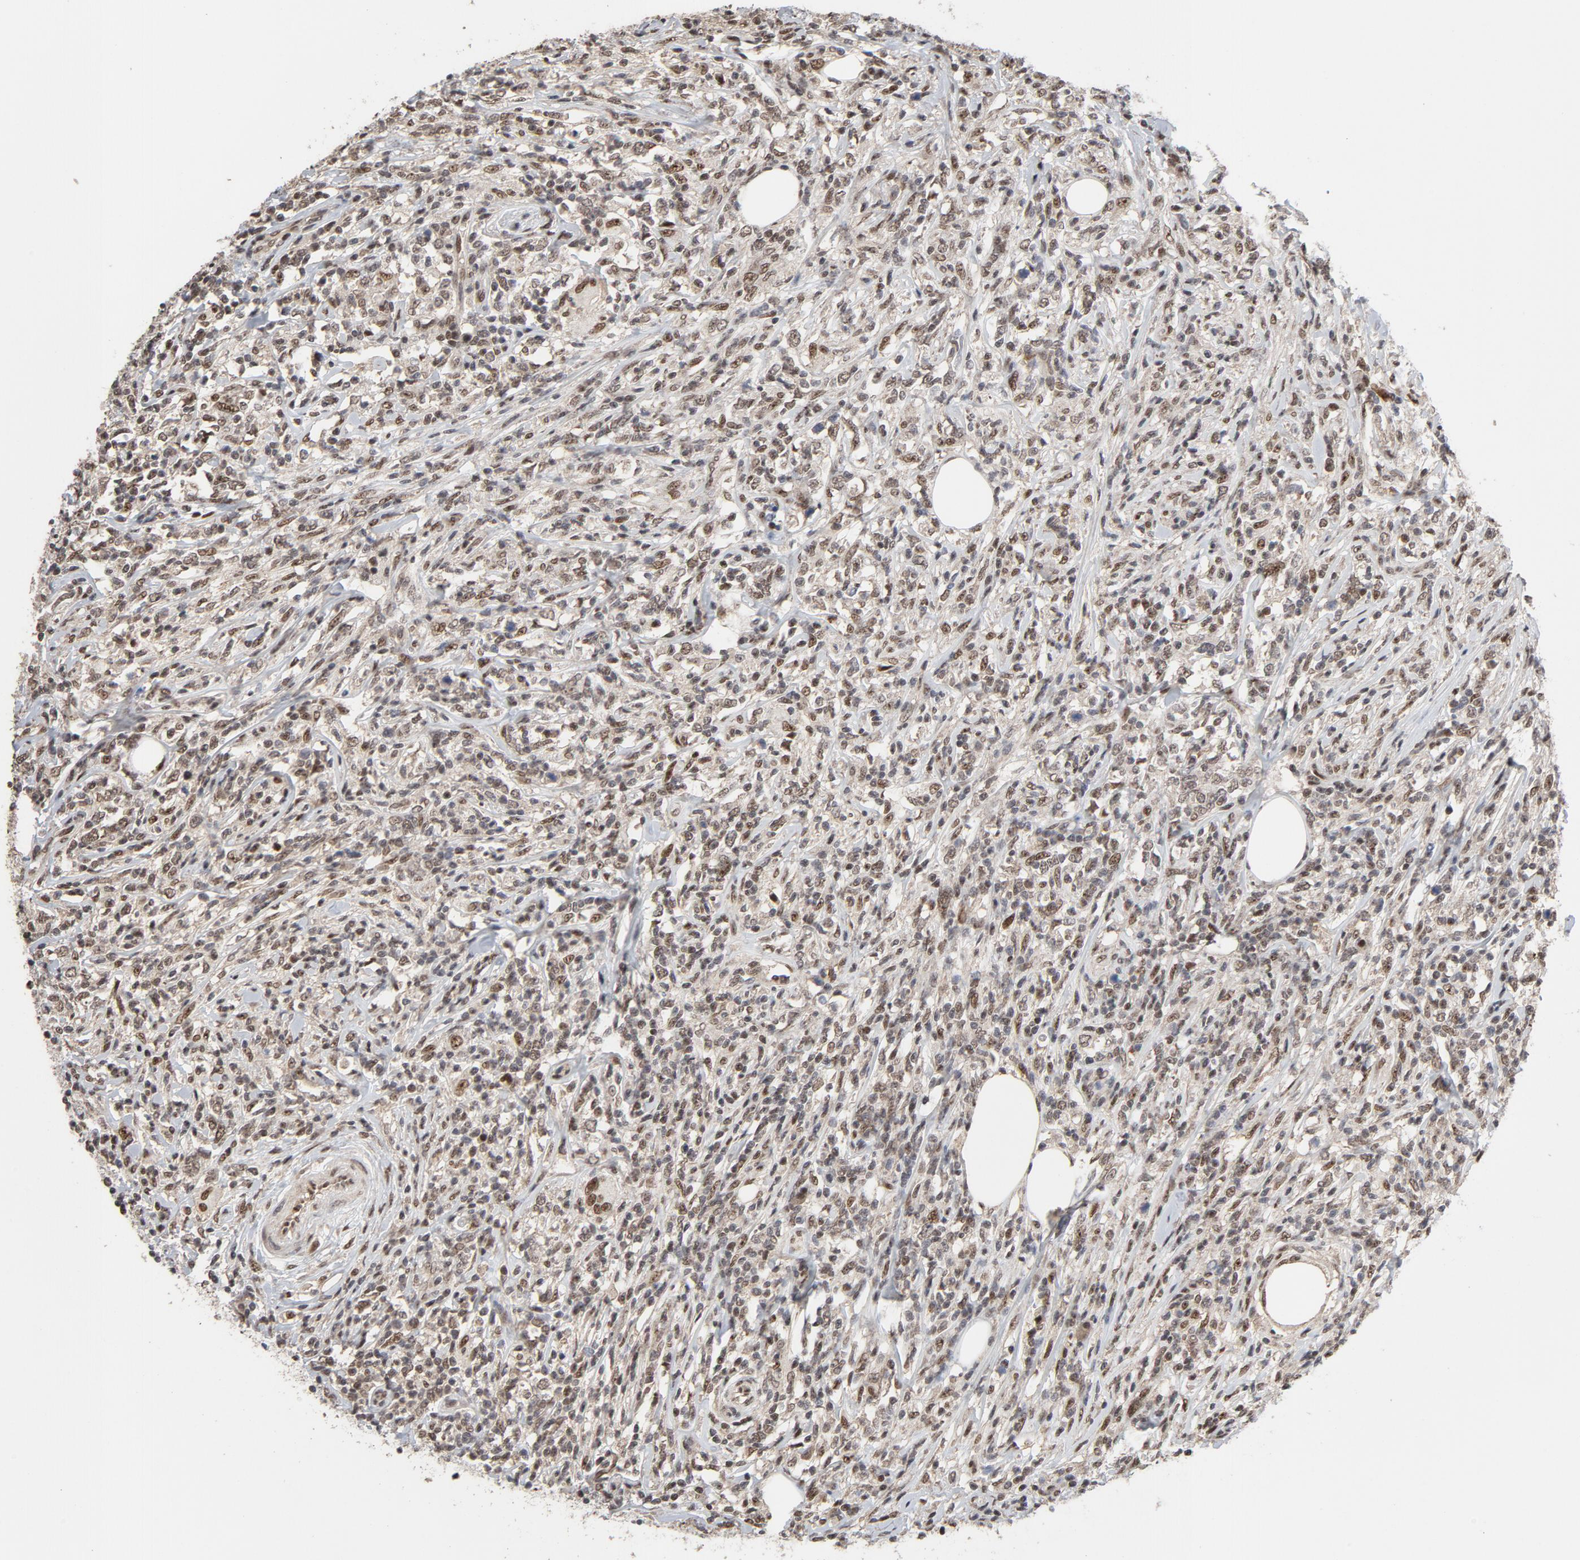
{"staining": {"intensity": "moderate", "quantity": "25%-75%", "location": "nuclear"}, "tissue": "lymphoma", "cell_type": "Tumor cells", "image_type": "cancer", "snomed": [{"axis": "morphology", "description": "Malignant lymphoma, non-Hodgkin's type, High grade"}, {"axis": "topography", "description": "Lymph node"}], "caption": "Lymphoma was stained to show a protein in brown. There is medium levels of moderate nuclear positivity in about 25%-75% of tumor cells.", "gene": "TP53RK", "patient": {"sex": "female", "age": 84}}